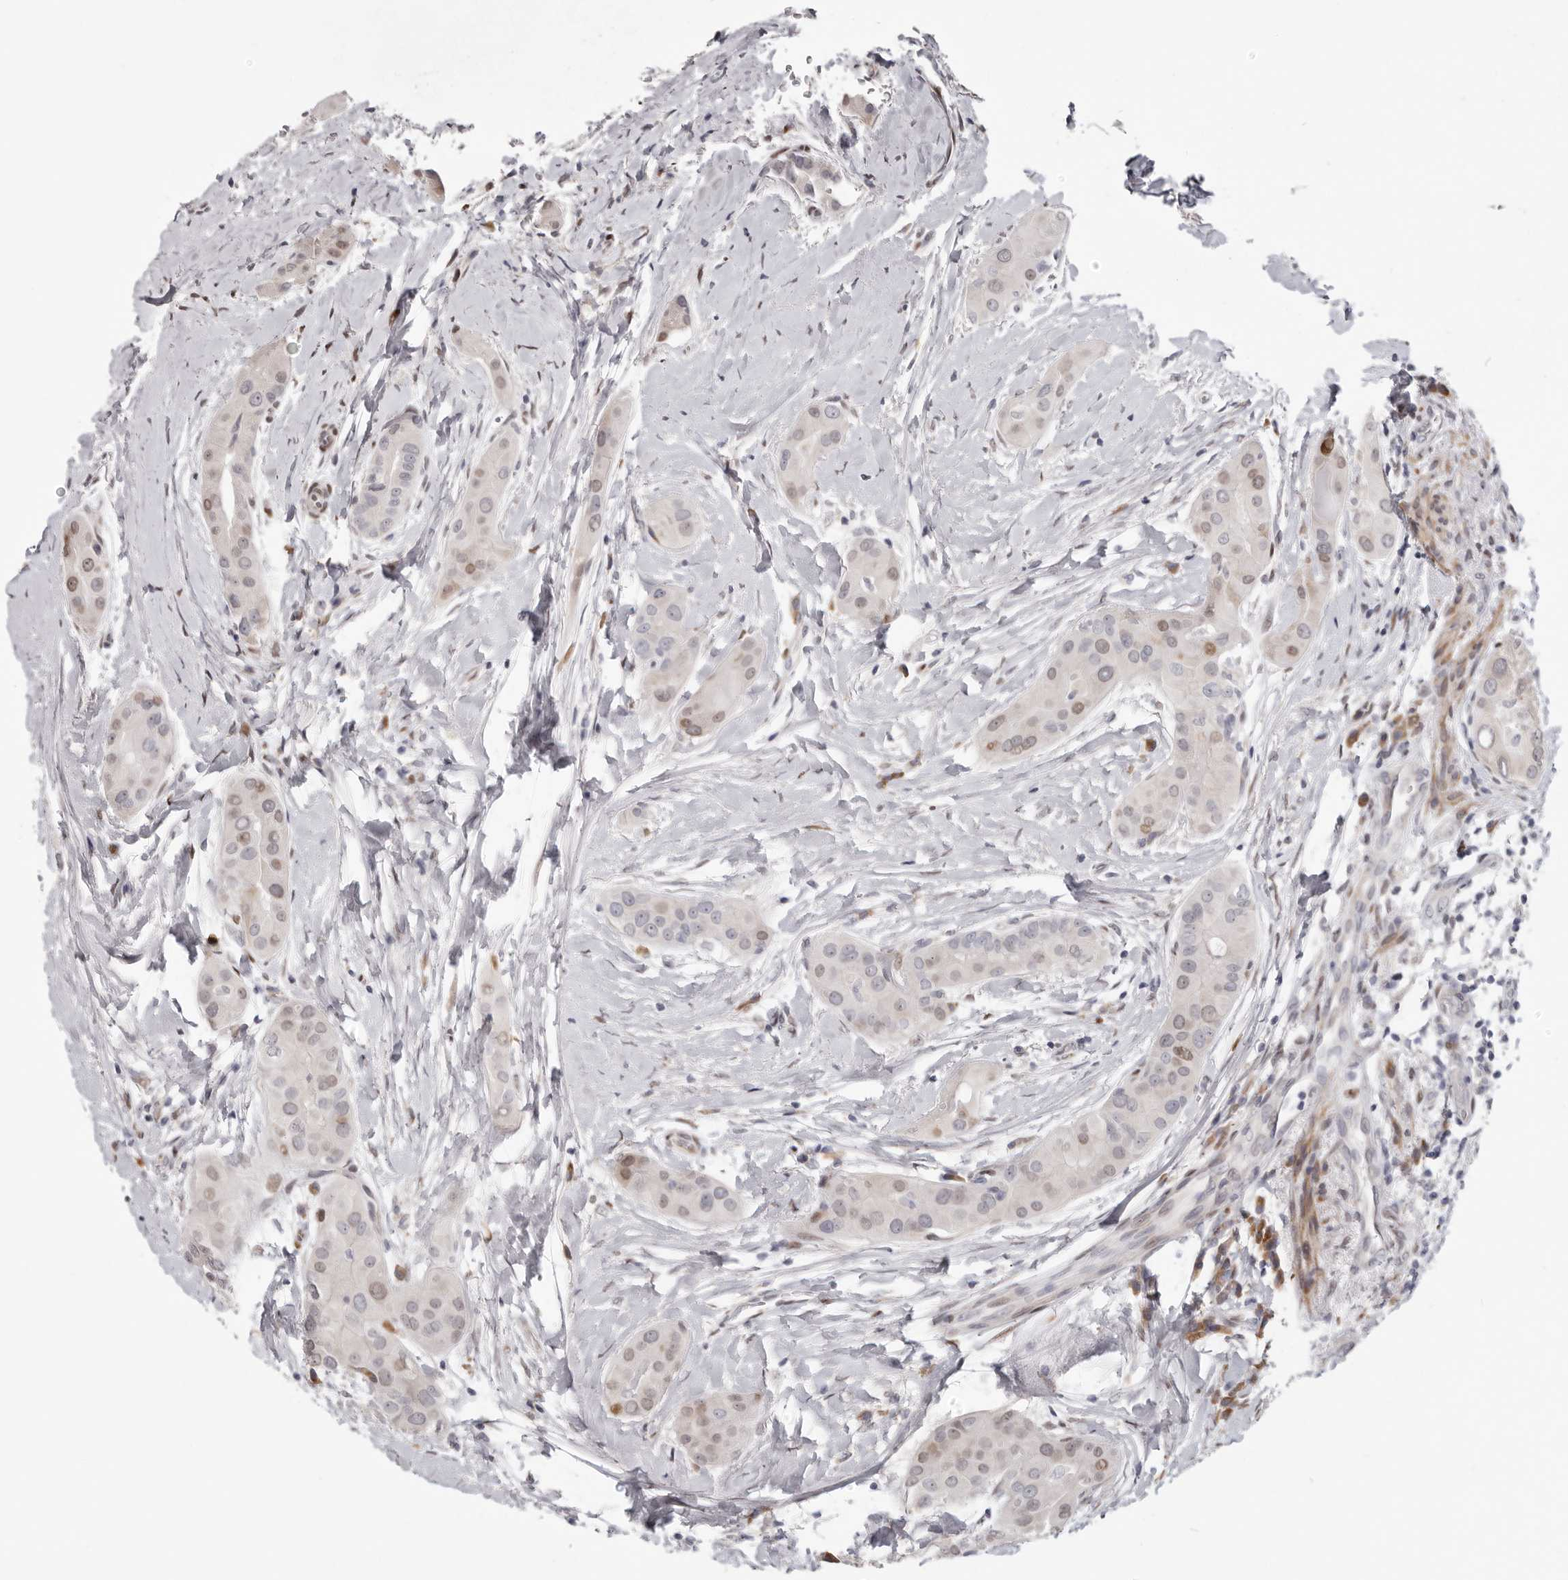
{"staining": {"intensity": "moderate", "quantity": "<25%", "location": "nuclear"}, "tissue": "thyroid cancer", "cell_type": "Tumor cells", "image_type": "cancer", "snomed": [{"axis": "morphology", "description": "Papillary adenocarcinoma, NOS"}, {"axis": "topography", "description": "Thyroid gland"}], "caption": "Protein staining exhibits moderate nuclear staining in about <25% of tumor cells in thyroid papillary adenocarcinoma.", "gene": "SRP19", "patient": {"sex": "male", "age": 33}}